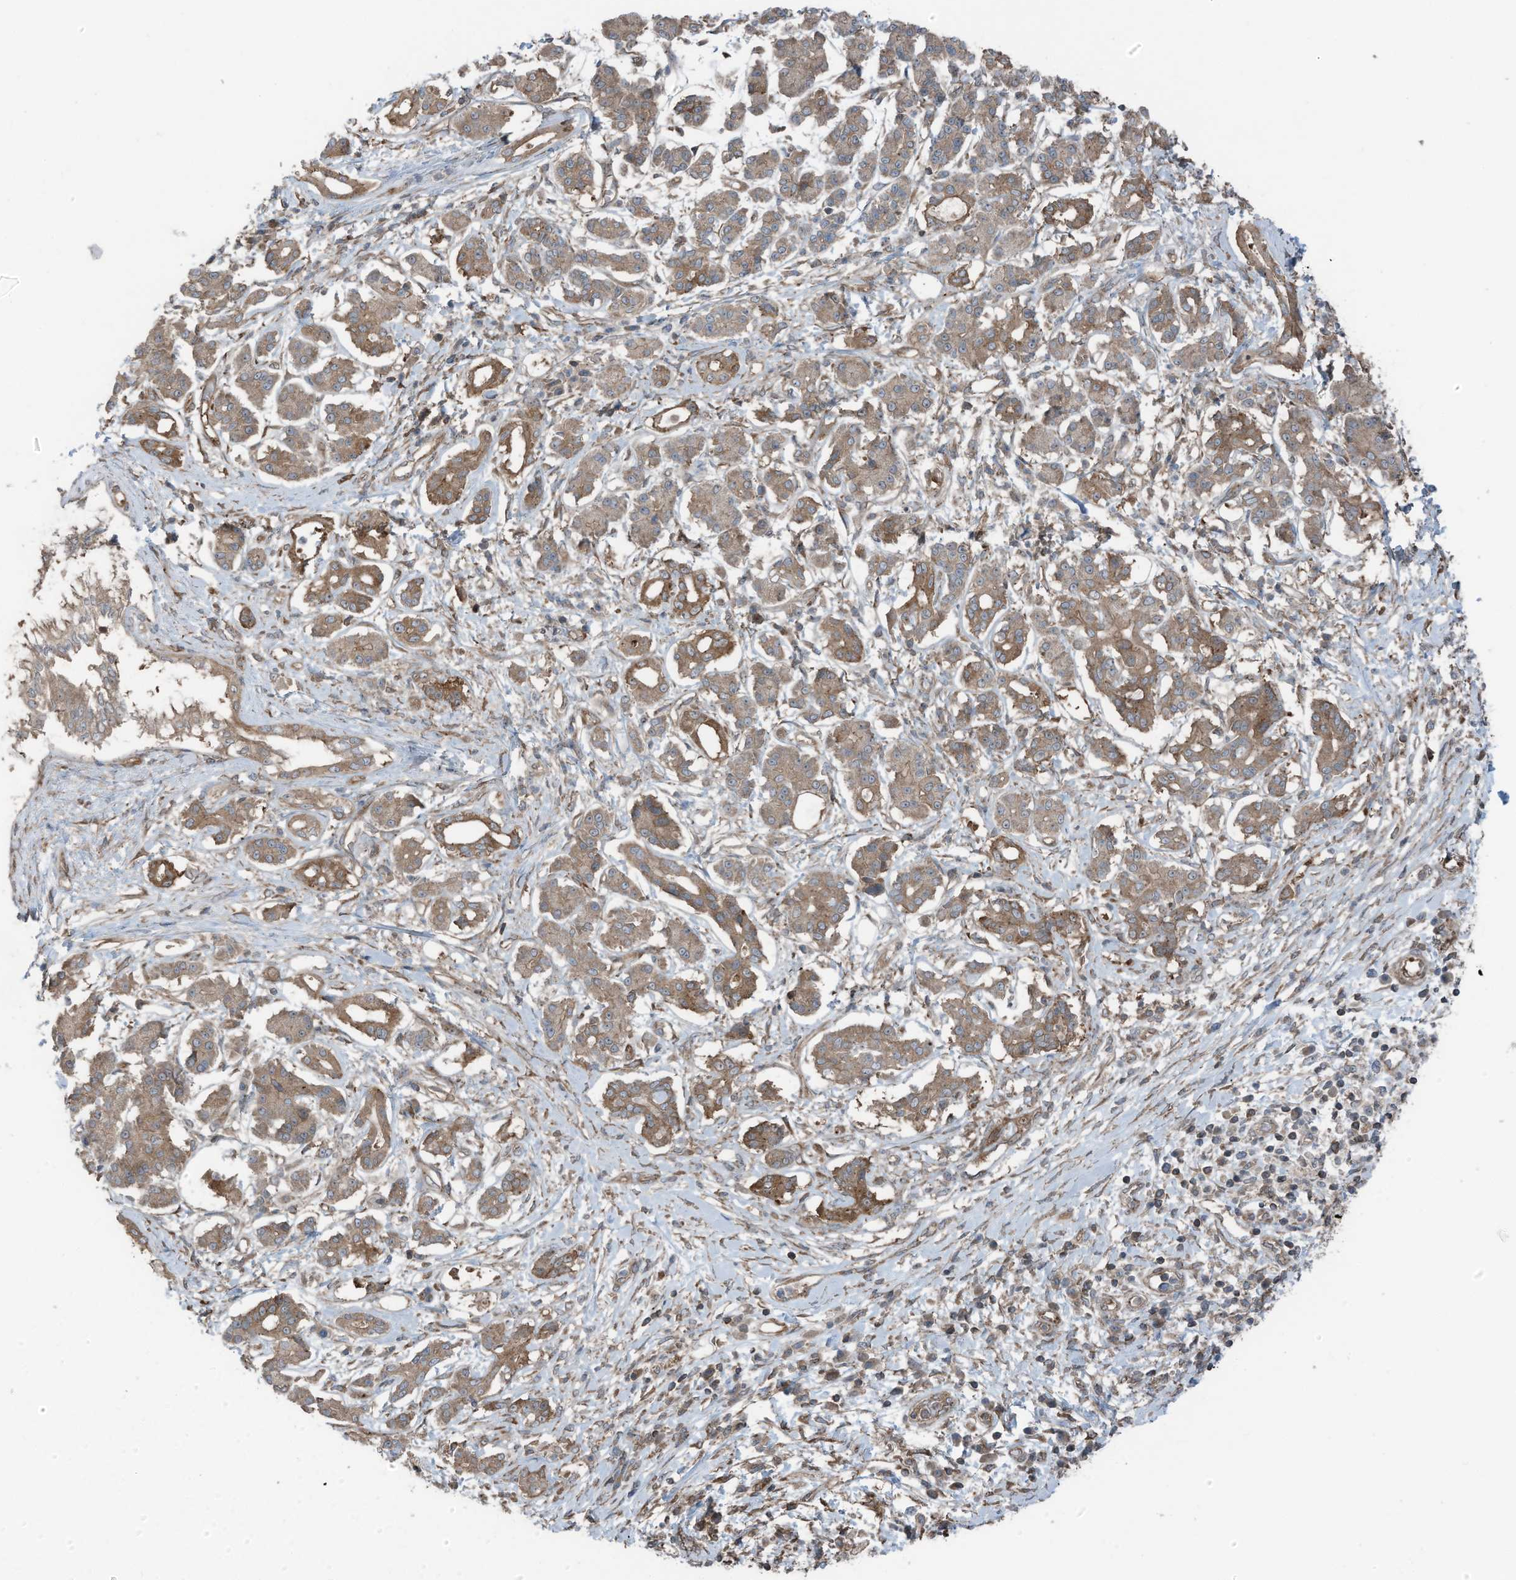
{"staining": {"intensity": "moderate", "quantity": ">75%", "location": "cytoplasmic/membranous"}, "tissue": "pancreatic cancer", "cell_type": "Tumor cells", "image_type": "cancer", "snomed": [{"axis": "morphology", "description": "Adenocarcinoma, NOS"}, {"axis": "topography", "description": "Pancreas"}], "caption": "About >75% of tumor cells in pancreatic cancer (adenocarcinoma) display moderate cytoplasmic/membranous protein expression as visualized by brown immunohistochemical staining.", "gene": "TXNDC9", "patient": {"sex": "female", "age": 56}}